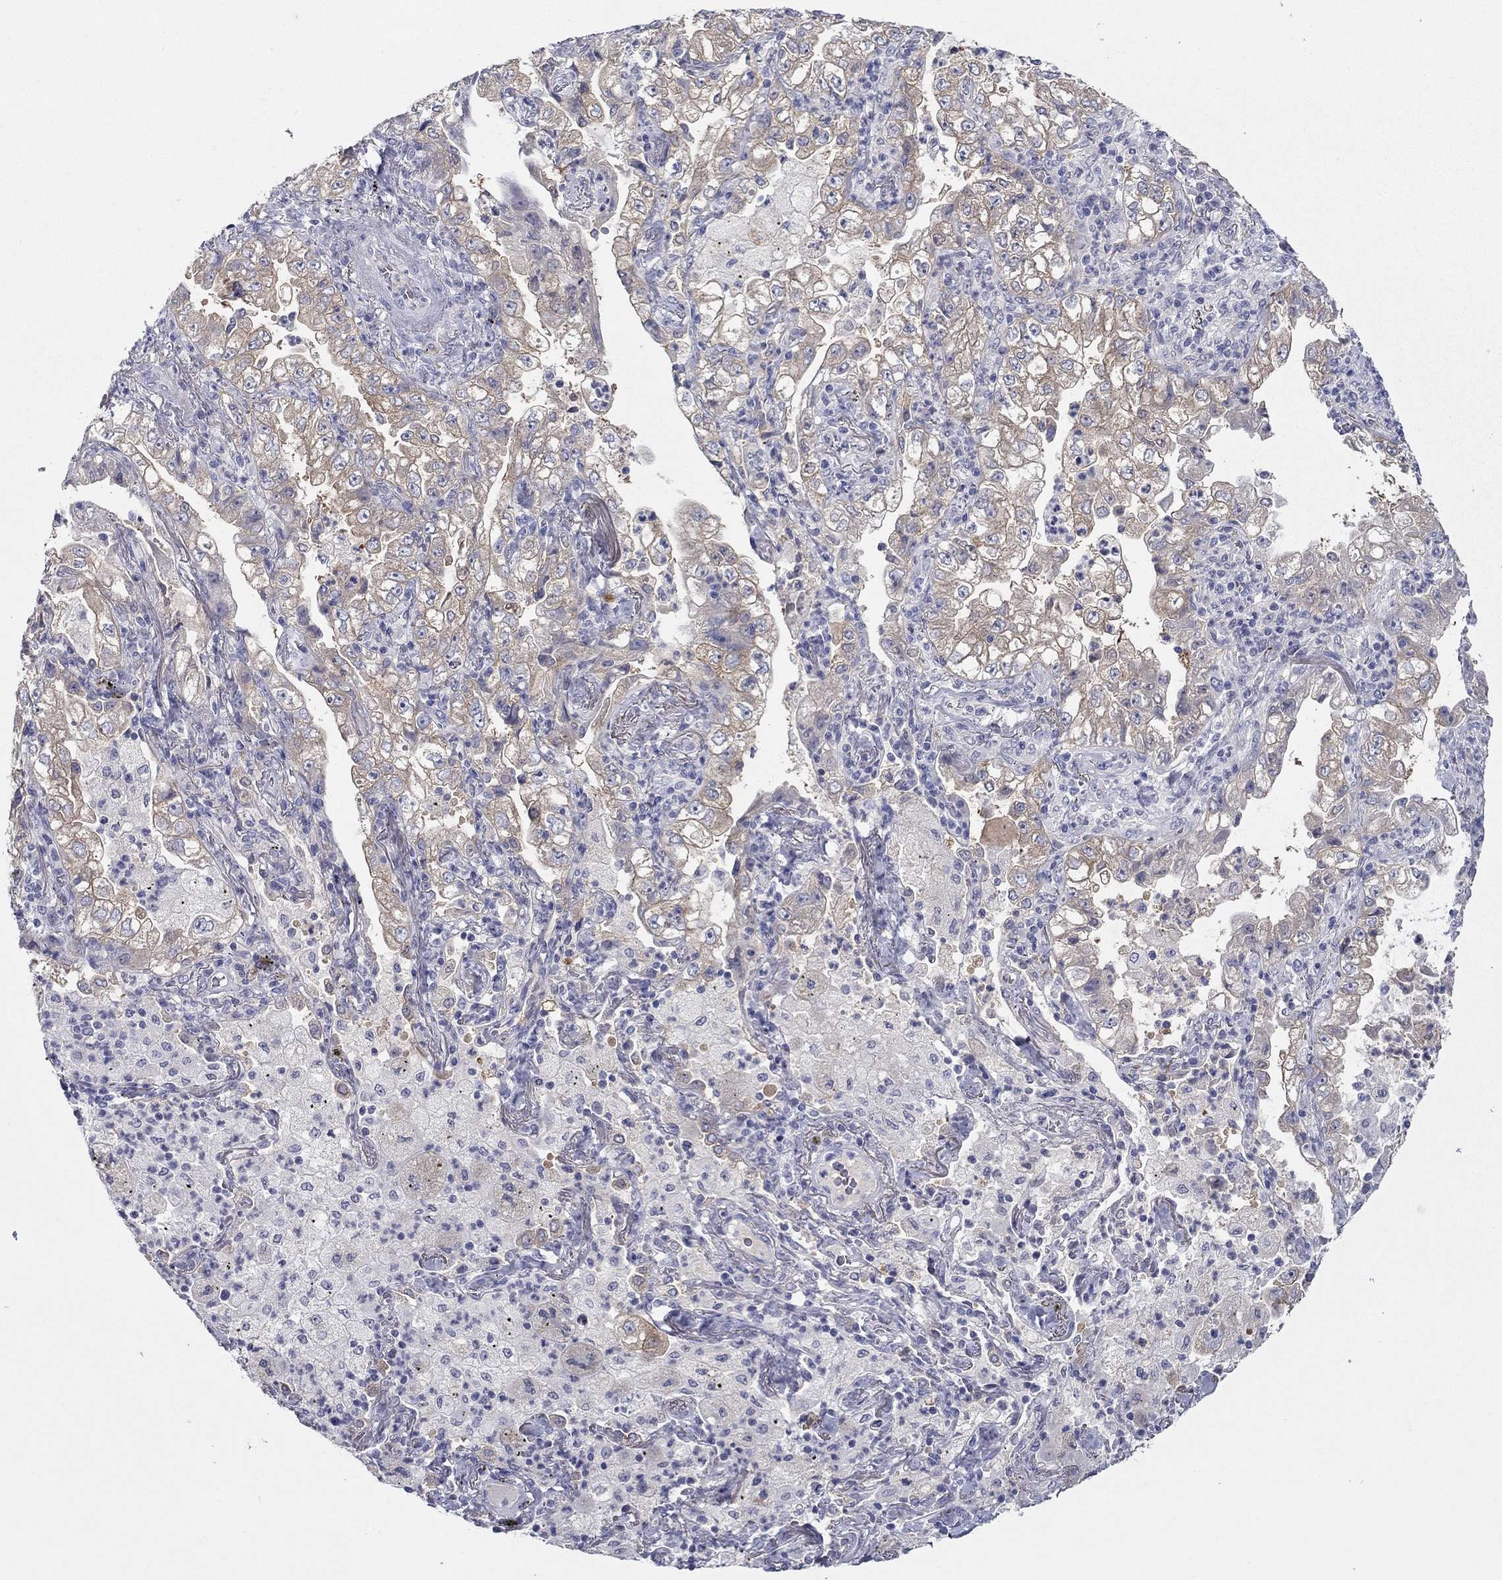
{"staining": {"intensity": "weak", "quantity": "25%-75%", "location": "cytoplasmic/membranous"}, "tissue": "lung cancer", "cell_type": "Tumor cells", "image_type": "cancer", "snomed": [{"axis": "morphology", "description": "Adenocarcinoma, NOS"}, {"axis": "topography", "description": "Lung"}], "caption": "An image of human lung cancer (adenocarcinoma) stained for a protein demonstrates weak cytoplasmic/membranous brown staining in tumor cells. The staining was performed using DAB, with brown indicating positive protein expression. Nuclei are stained blue with hematoxylin.", "gene": "PLS1", "patient": {"sex": "female", "age": 73}}